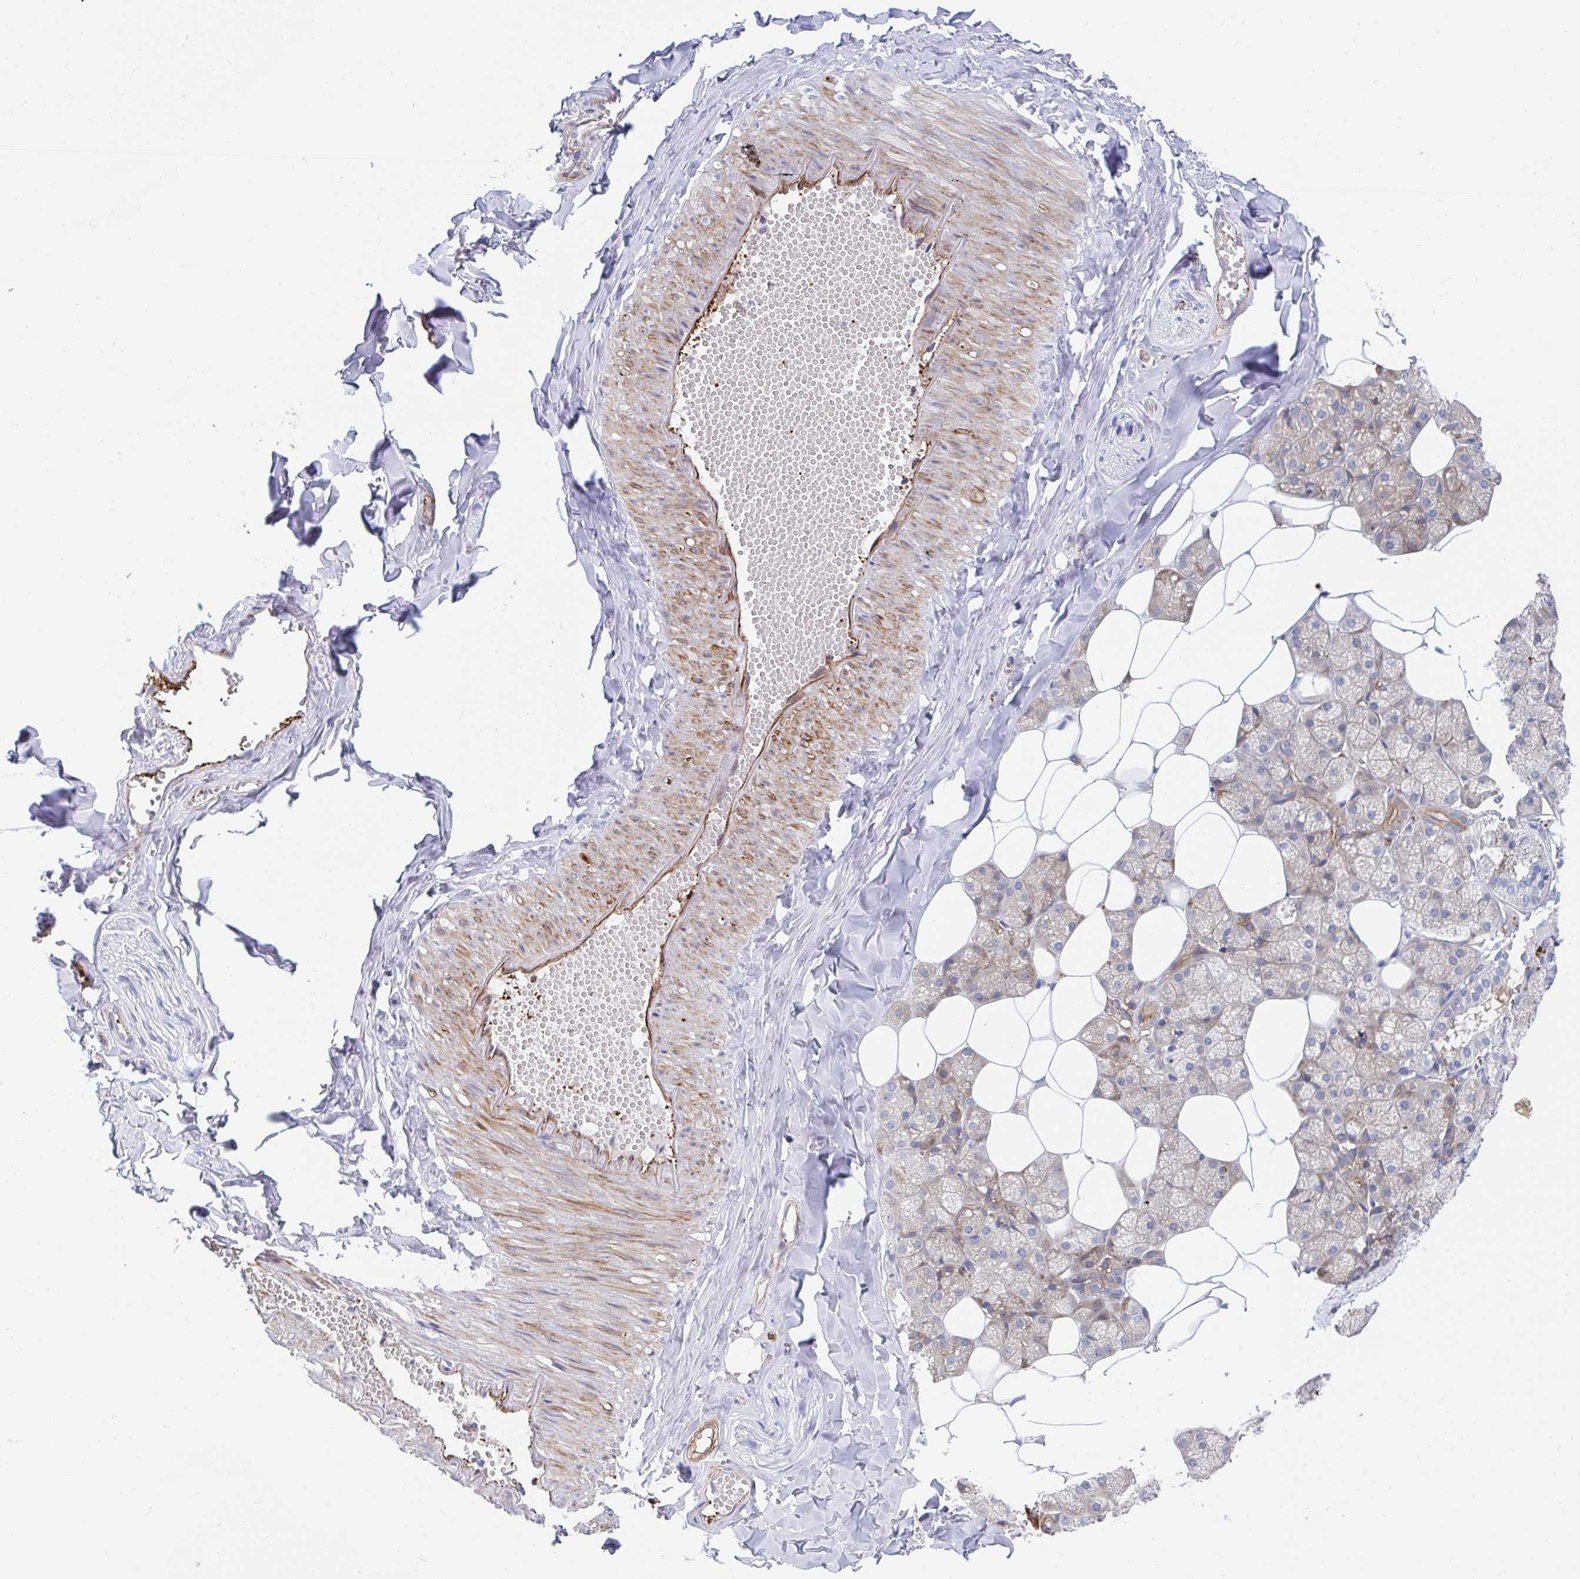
{"staining": {"intensity": "moderate", "quantity": "25%-75%", "location": "cytoplasmic/membranous"}, "tissue": "salivary gland", "cell_type": "Glandular cells", "image_type": "normal", "snomed": [{"axis": "morphology", "description": "Normal tissue, NOS"}, {"axis": "topography", "description": "Salivary gland"}, {"axis": "topography", "description": "Peripheral nerve tissue"}], "caption": "Immunohistochemical staining of normal salivary gland shows moderate cytoplasmic/membranous protein staining in approximately 25%-75% of glandular cells. (DAB (3,3'-diaminobenzidine) IHC with brightfield microscopy, high magnification).", "gene": "KLC3", "patient": {"sex": "male", "age": 38}}